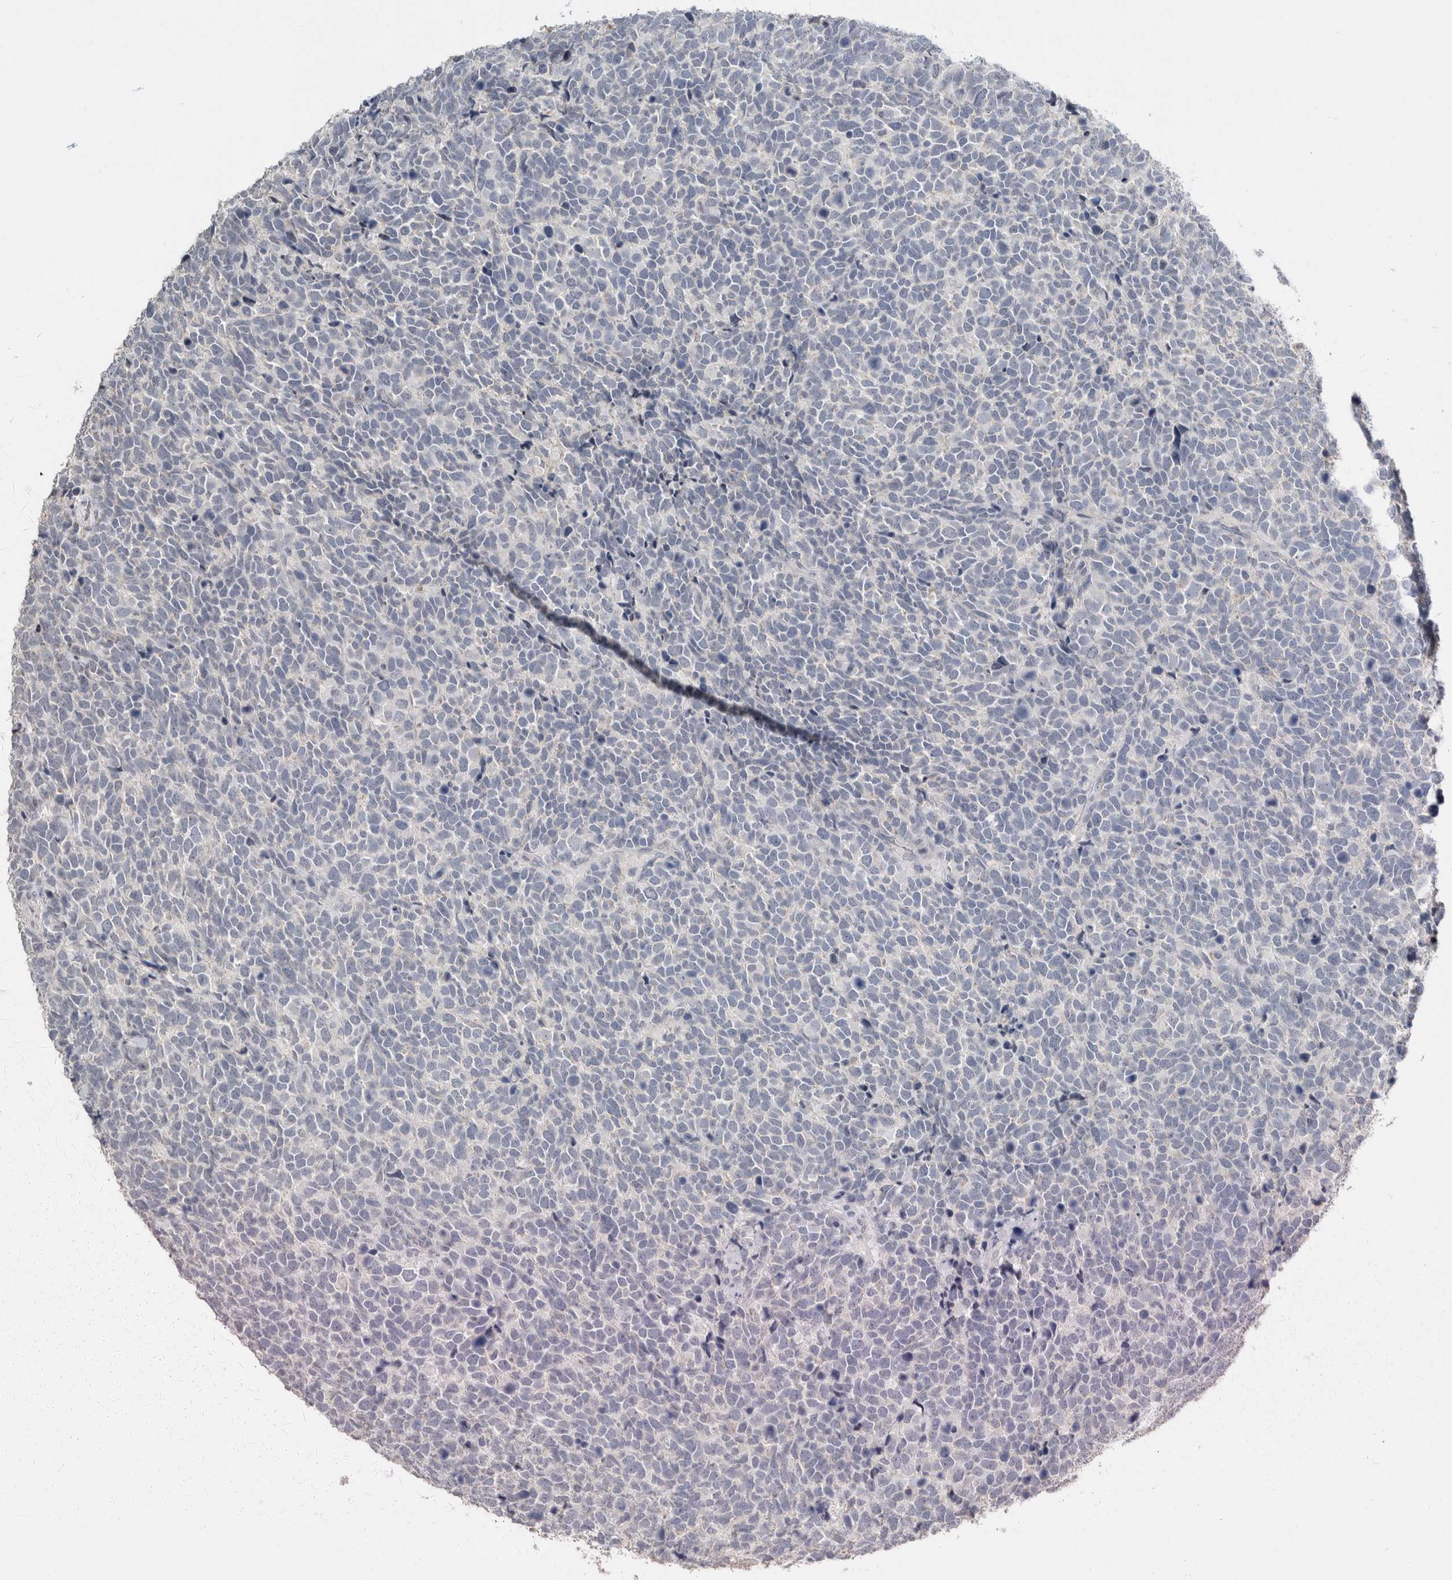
{"staining": {"intensity": "negative", "quantity": "none", "location": "none"}, "tissue": "urothelial cancer", "cell_type": "Tumor cells", "image_type": "cancer", "snomed": [{"axis": "morphology", "description": "Urothelial carcinoma, High grade"}, {"axis": "topography", "description": "Urinary bladder"}], "caption": "A high-resolution micrograph shows immunohistochemistry (IHC) staining of high-grade urothelial carcinoma, which shows no significant positivity in tumor cells.", "gene": "CRAT", "patient": {"sex": "female", "age": 82}}